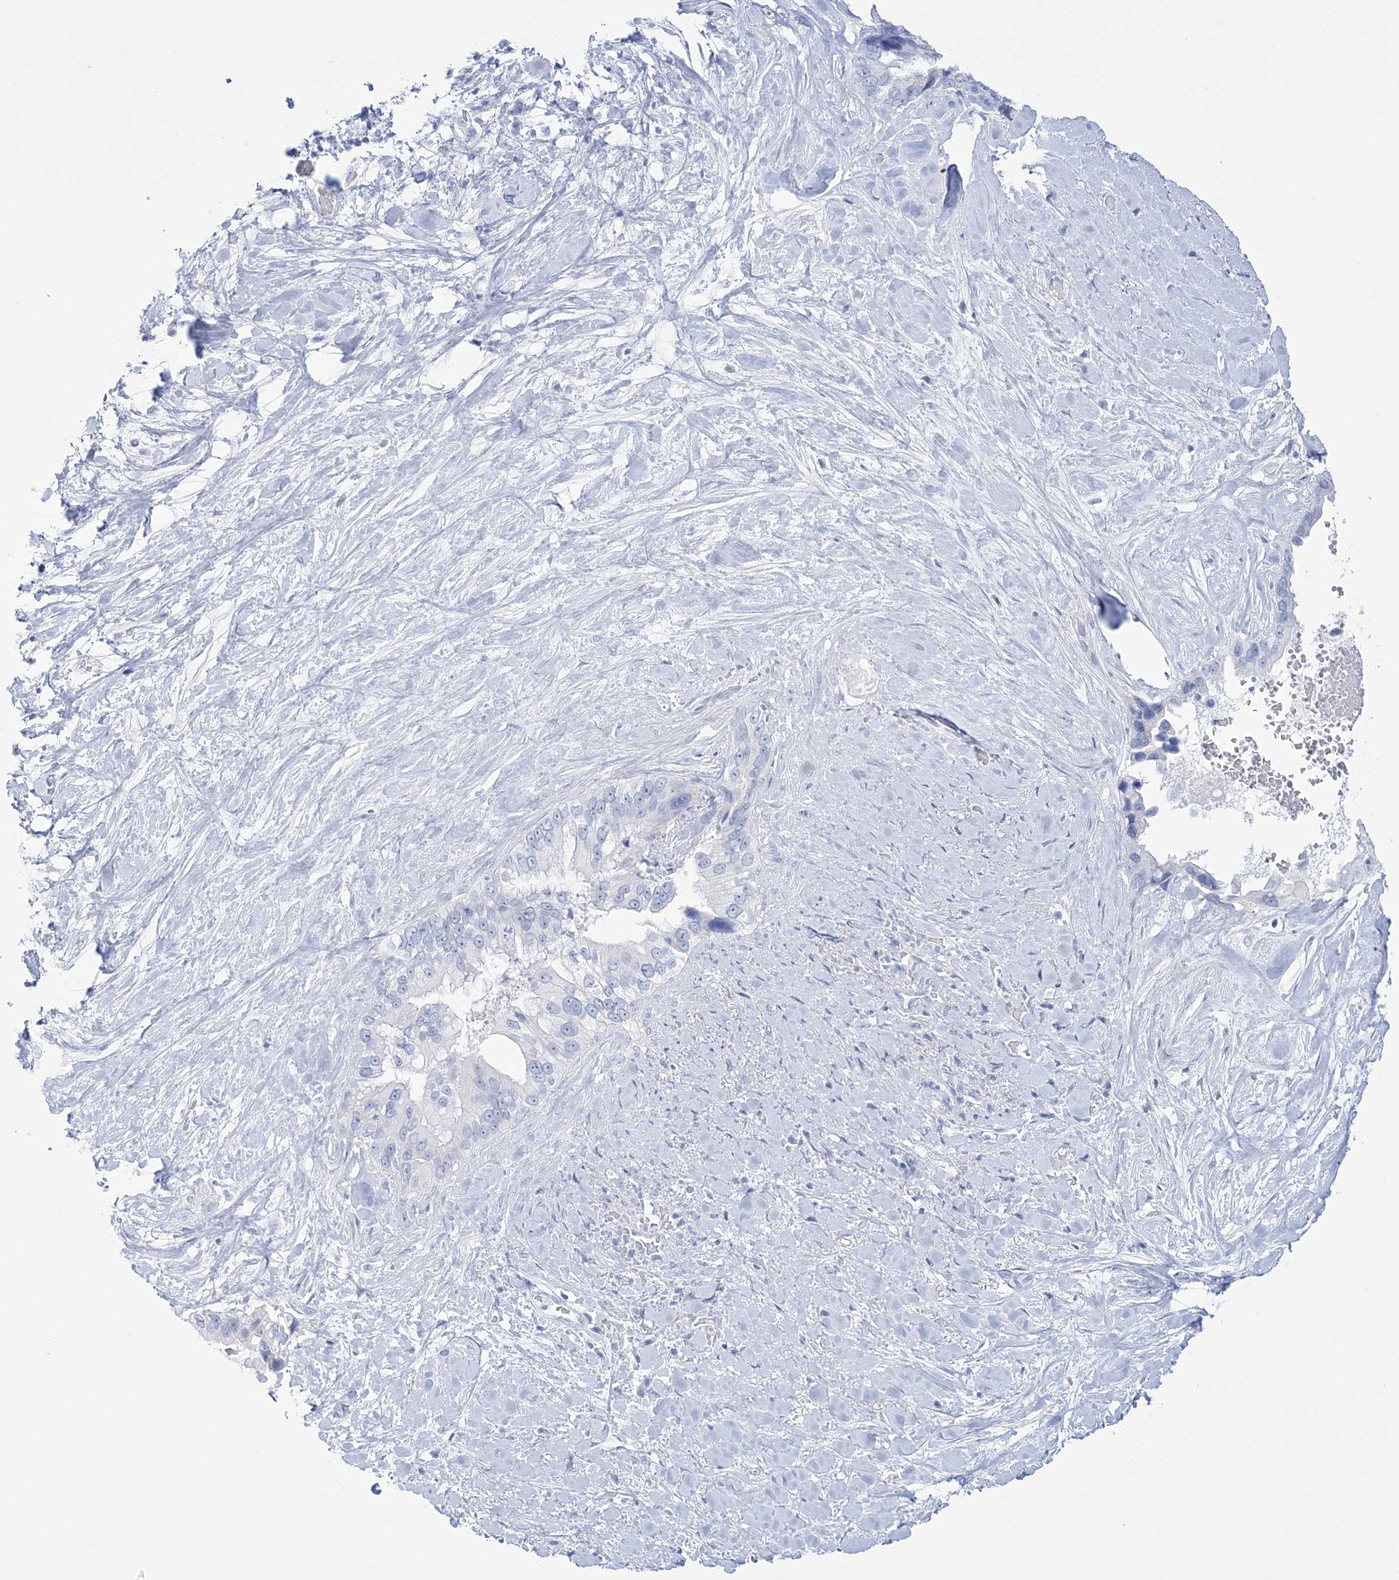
{"staining": {"intensity": "negative", "quantity": "none", "location": "none"}, "tissue": "pancreatic cancer", "cell_type": "Tumor cells", "image_type": "cancer", "snomed": [{"axis": "morphology", "description": "Inflammation, NOS"}, {"axis": "morphology", "description": "Adenocarcinoma, NOS"}, {"axis": "topography", "description": "Pancreas"}], "caption": "High power microscopy image of an IHC photomicrograph of pancreatic cancer (adenocarcinoma), revealing no significant expression in tumor cells. Nuclei are stained in blue.", "gene": "RBP2", "patient": {"sex": "female", "age": 56}}